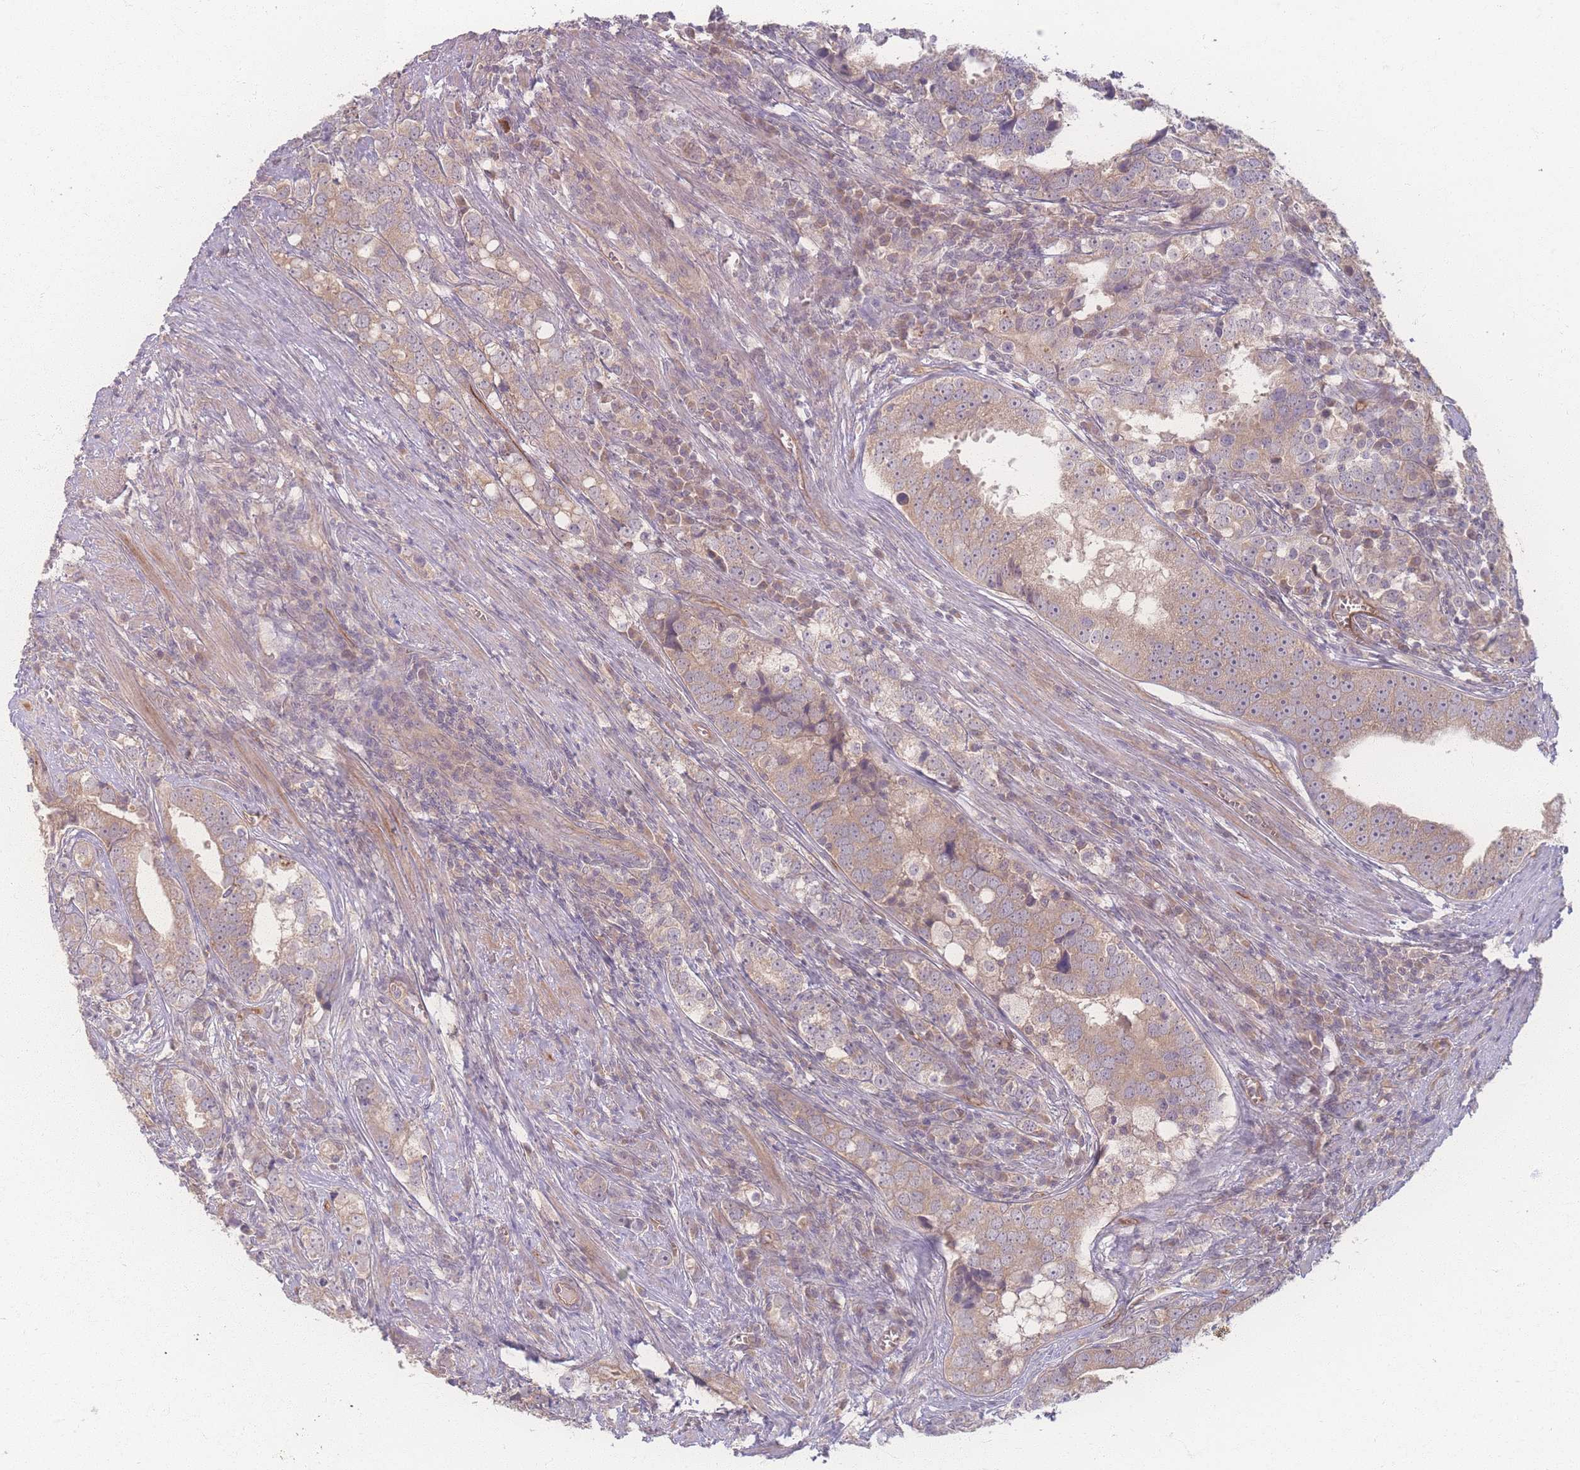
{"staining": {"intensity": "weak", "quantity": ">75%", "location": "cytoplasmic/membranous"}, "tissue": "prostate cancer", "cell_type": "Tumor cells", "image_type": "cancer", "snomed": [{"axis": "morphology", "description": "Adenocarcinoma, High grade"}, {"axis": "topography", "description": "Prostate"}], "caption": "Protein staining of prostate high-grade adenocarcinoma tissue demonstrates weak cytoplasmic/membranous expression in approximately >75% of tumor cells.", "gene": "INSR", "patient": {"sex": "male", "age": 71}}